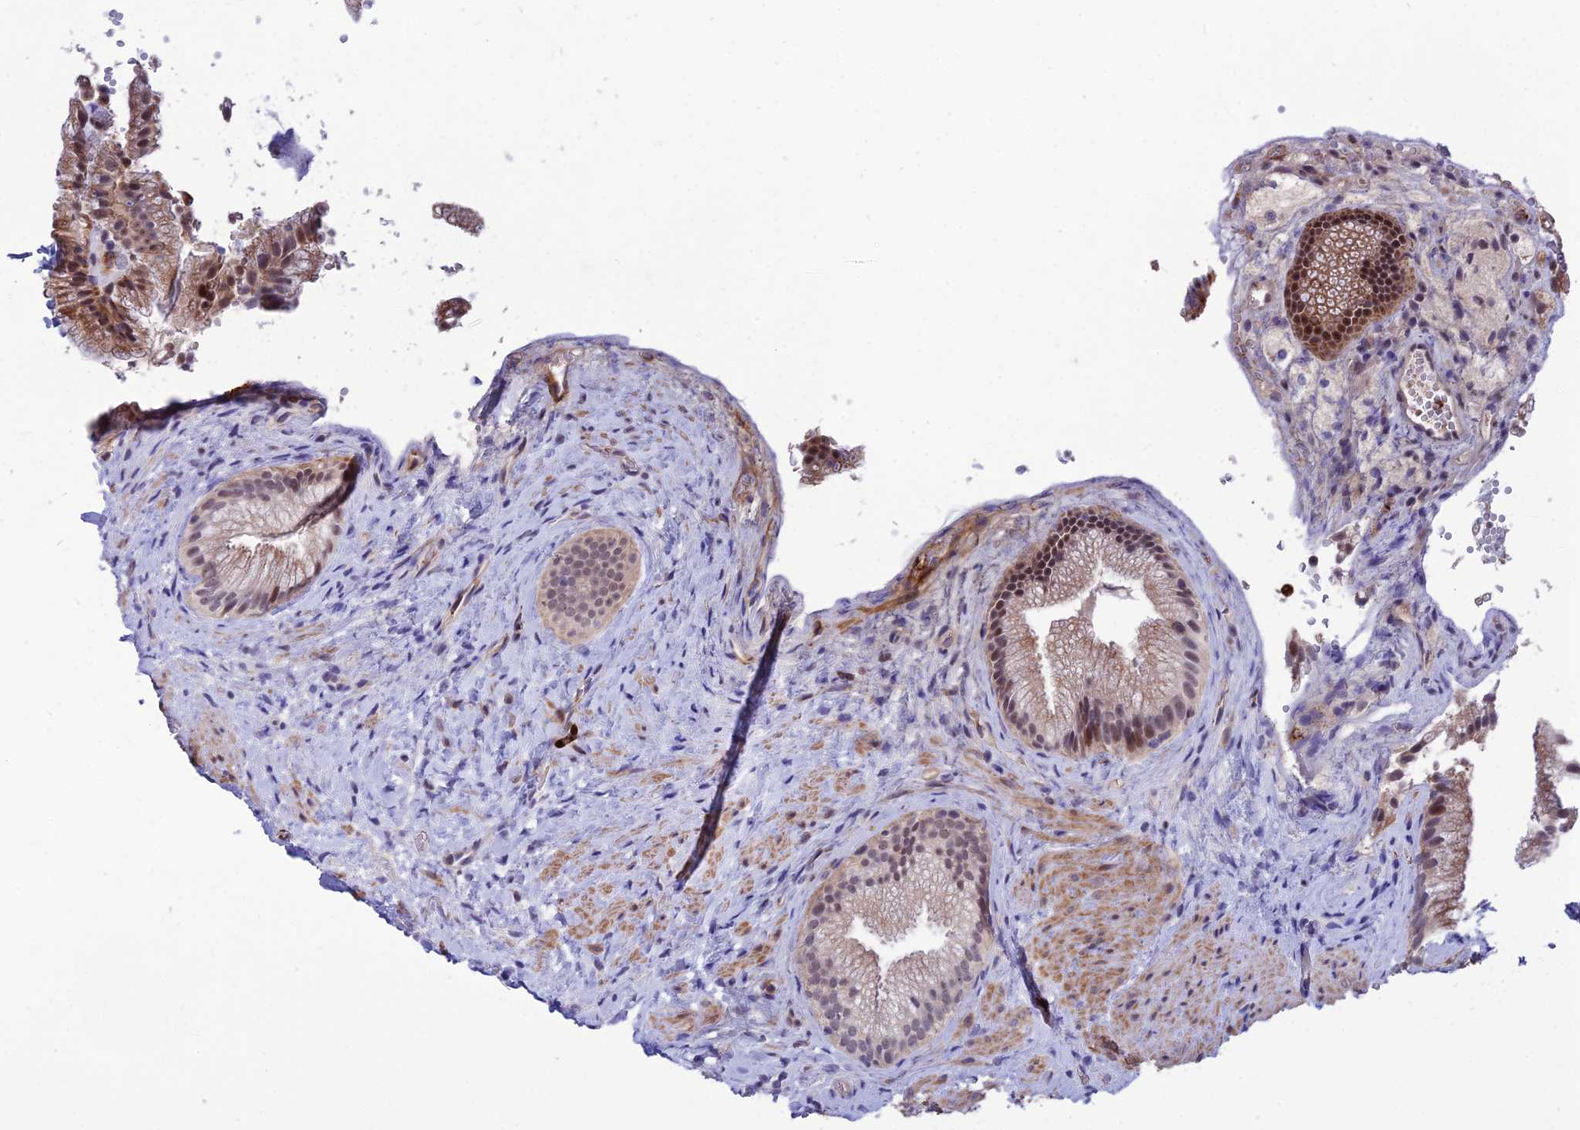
{"staining": {"intensity": "strong", "quantity": "25%-75%", "location": "cytoplasmic/membranous,nuclear"}, "tissue": "gallbladder", "cell_type": "Glandular cells", "image_type": "normal", "snomed": [{"axis": "morphology", "description": "Normal tissue, NOS"}, {"axis": "morphology", "description": "Inflammation, NOS"}, {"axis": "topography", "description": "Gallbladder"}], "caption": "Normal gallbladder shows strong cytoplasmic/membranous,nuclear expression in approximately 25%-75% of glandular cells (Stains: DAB (3,3'-diaminobenzidine) in brown, nuclei in blue, Microscopy: brightfield microscopy at high magnification)..", "gene": "COL6A6", "patient": {"sex": "male", "age": 51}}